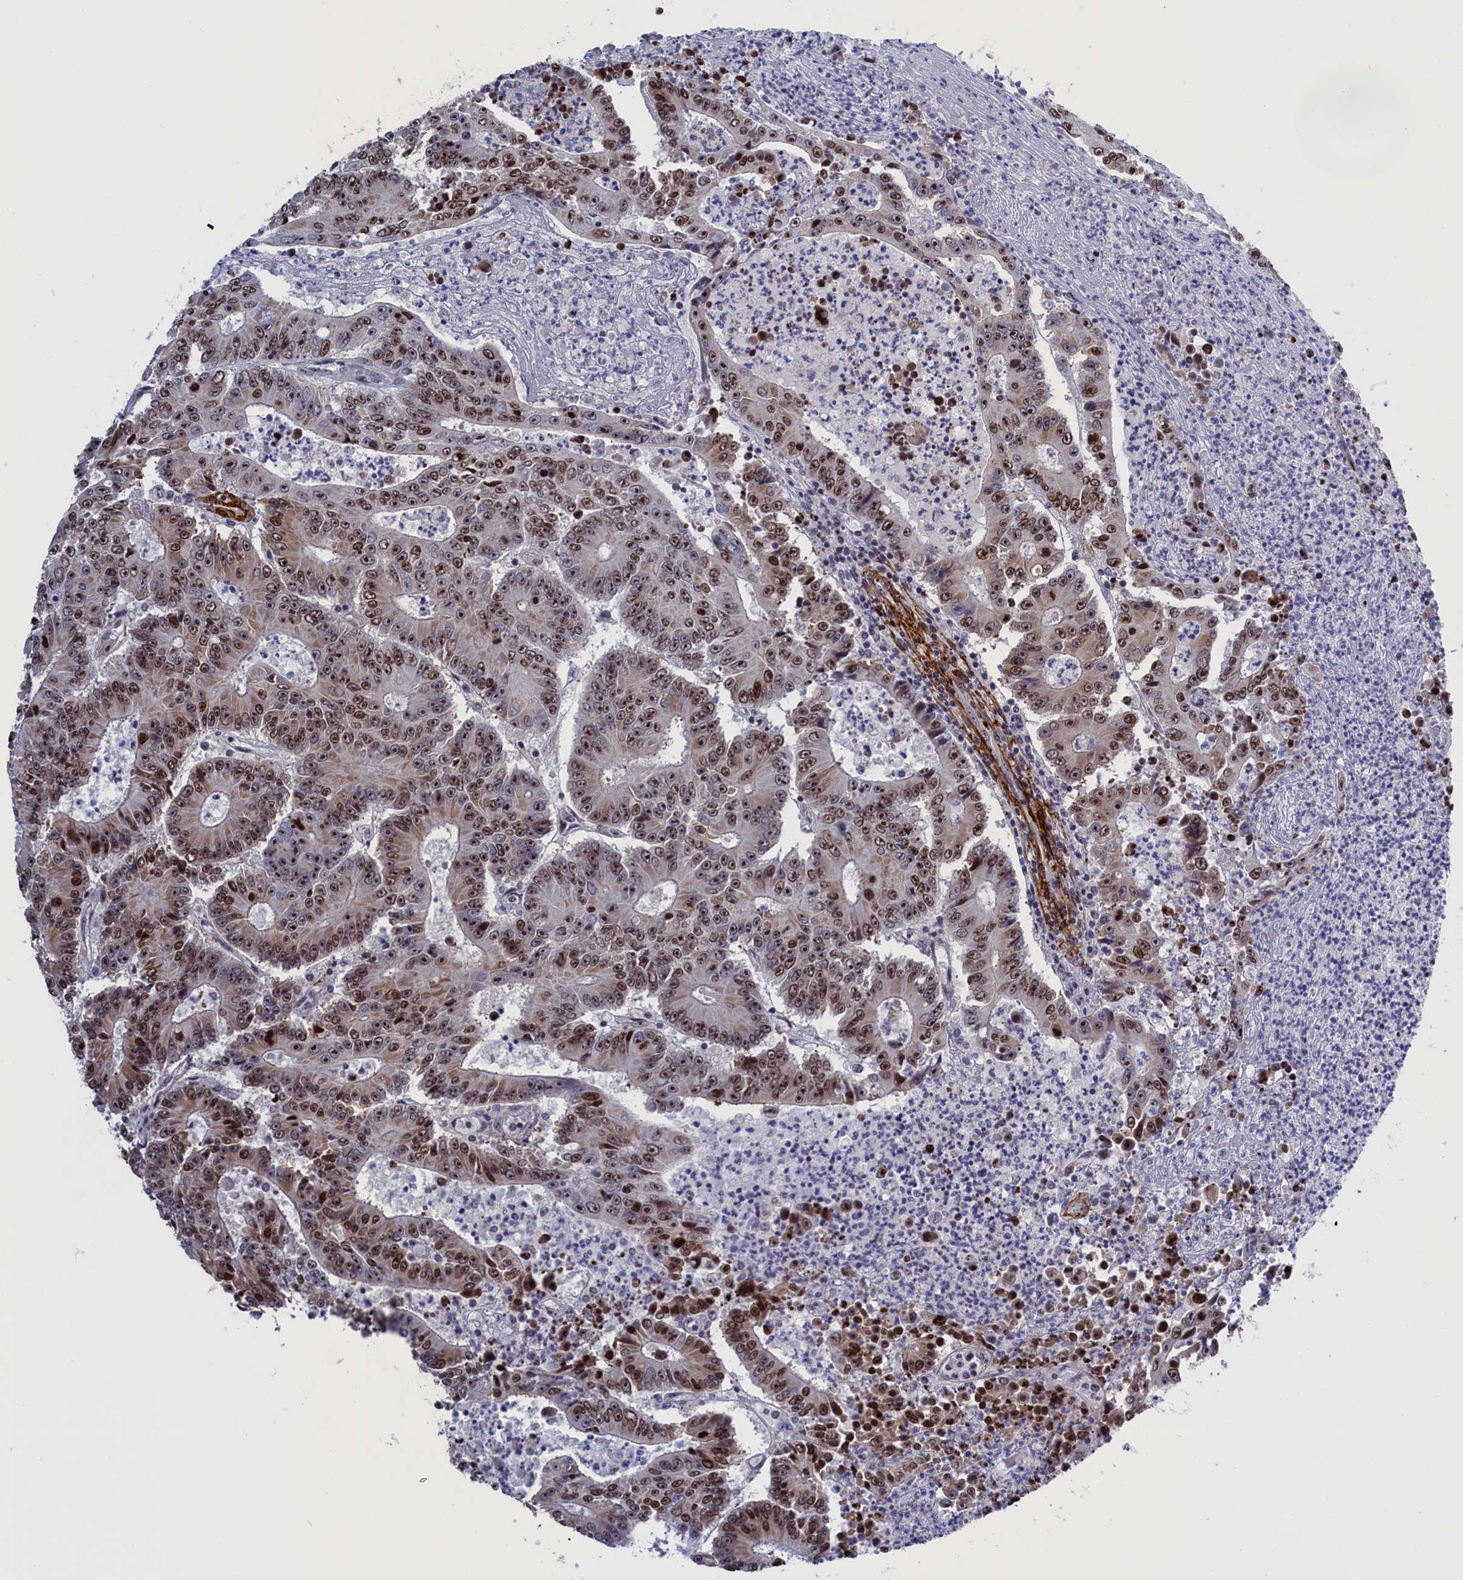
{"staining": {"intensity": "strong", "quantity": ">75%", "location": "nuclear"}, "tissue": "colorectal cancer", "cell_type": "Tumor cells", "image_type": "cancer", "snomed": [{"axis": "morphology", "description": "Adenocarcinoma, NOS"}, {"axis": "topography", "description": "Colon"}], "caption": "The histopathology image demonstrates staining of adenocarcinoma (colorectal), revealing strong nuclear protein expression (brown color) within tumor cells.", "gene": "PPAN", "patient": {"sex": "male", "age": 83}}